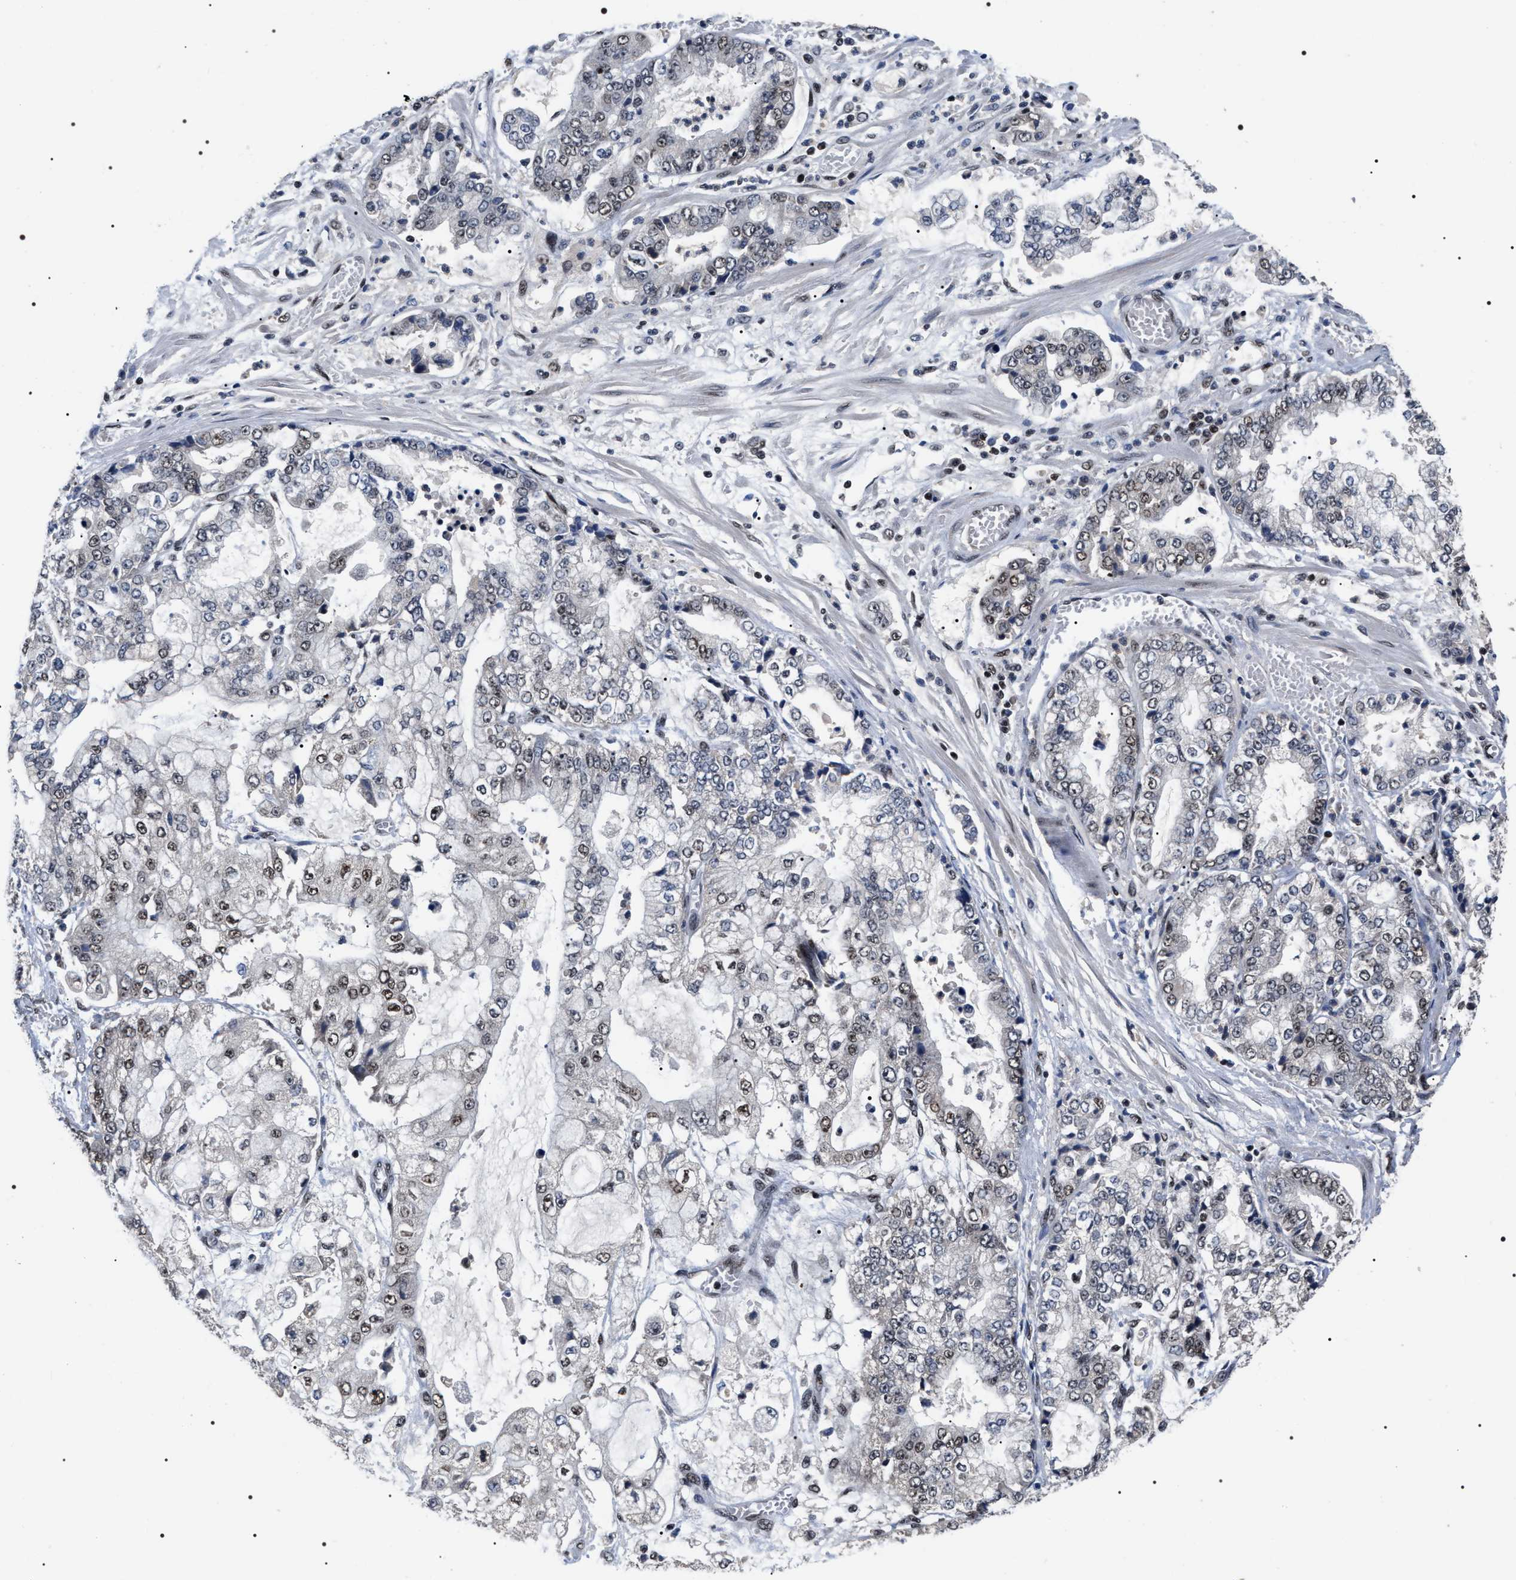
{"staining": {"intensity": "moderate", "quantity": "25%-75%", "location": "nuclear"}, "tissue": "stomach cancer", "cell_type": "Tumor cells", "image_type": "cancer", "snomed": [{"axis": "morphology", "description": "Adenocarcinoma, NOS"}, {"axis": "topography", "description": "Stomach"}], "caption": "Human stomach cancer (adenocarcinoma) stained with a brown dye shows moderate nuclear positive staining in approximately 25%-75% of tumor cells.", "gene": "RRP1B", "patient": {"sex": "male", "age": 76}}